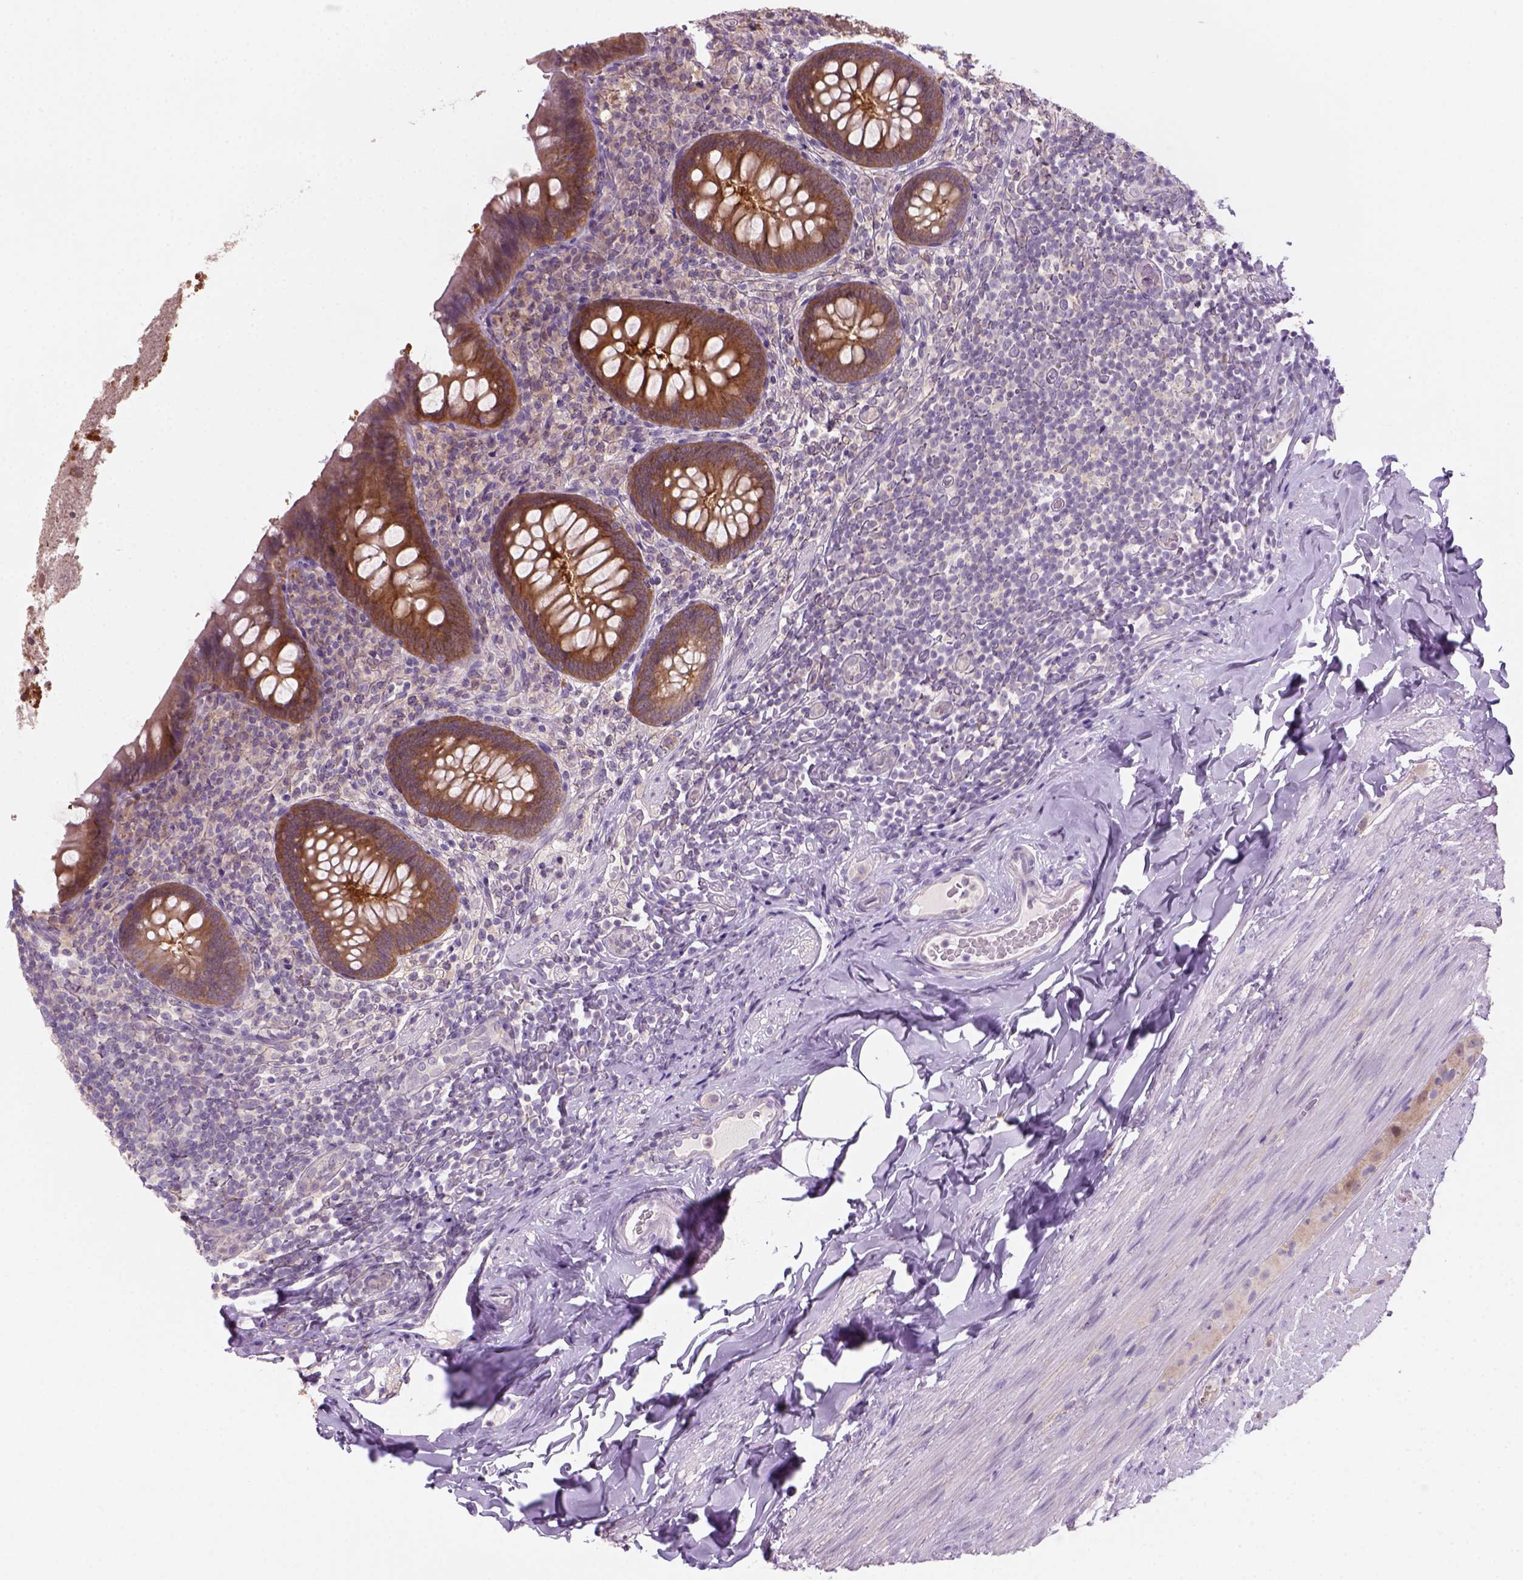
{"staining": {"intensity": "moderate", "quantity": ">75%", "location": "cytoplasmic/membranous"}, "tissue": "appendix", "cell_type": "Glandular cells", "image_type": "normal", "snomed": [{"axis": "morphology", "description": "Normal tissue, NOS"}, {"axis": "topography", "description": "Appendix"}], "caption": "A micrograph showing moderate cytoplasmic/membranous positivity in approximately >75% of glandular cells in benign appendix, as visualized by brown immunohistochemical staining.", "gene": "GOT1", "patient": {"sex": "male", "age": 47}}